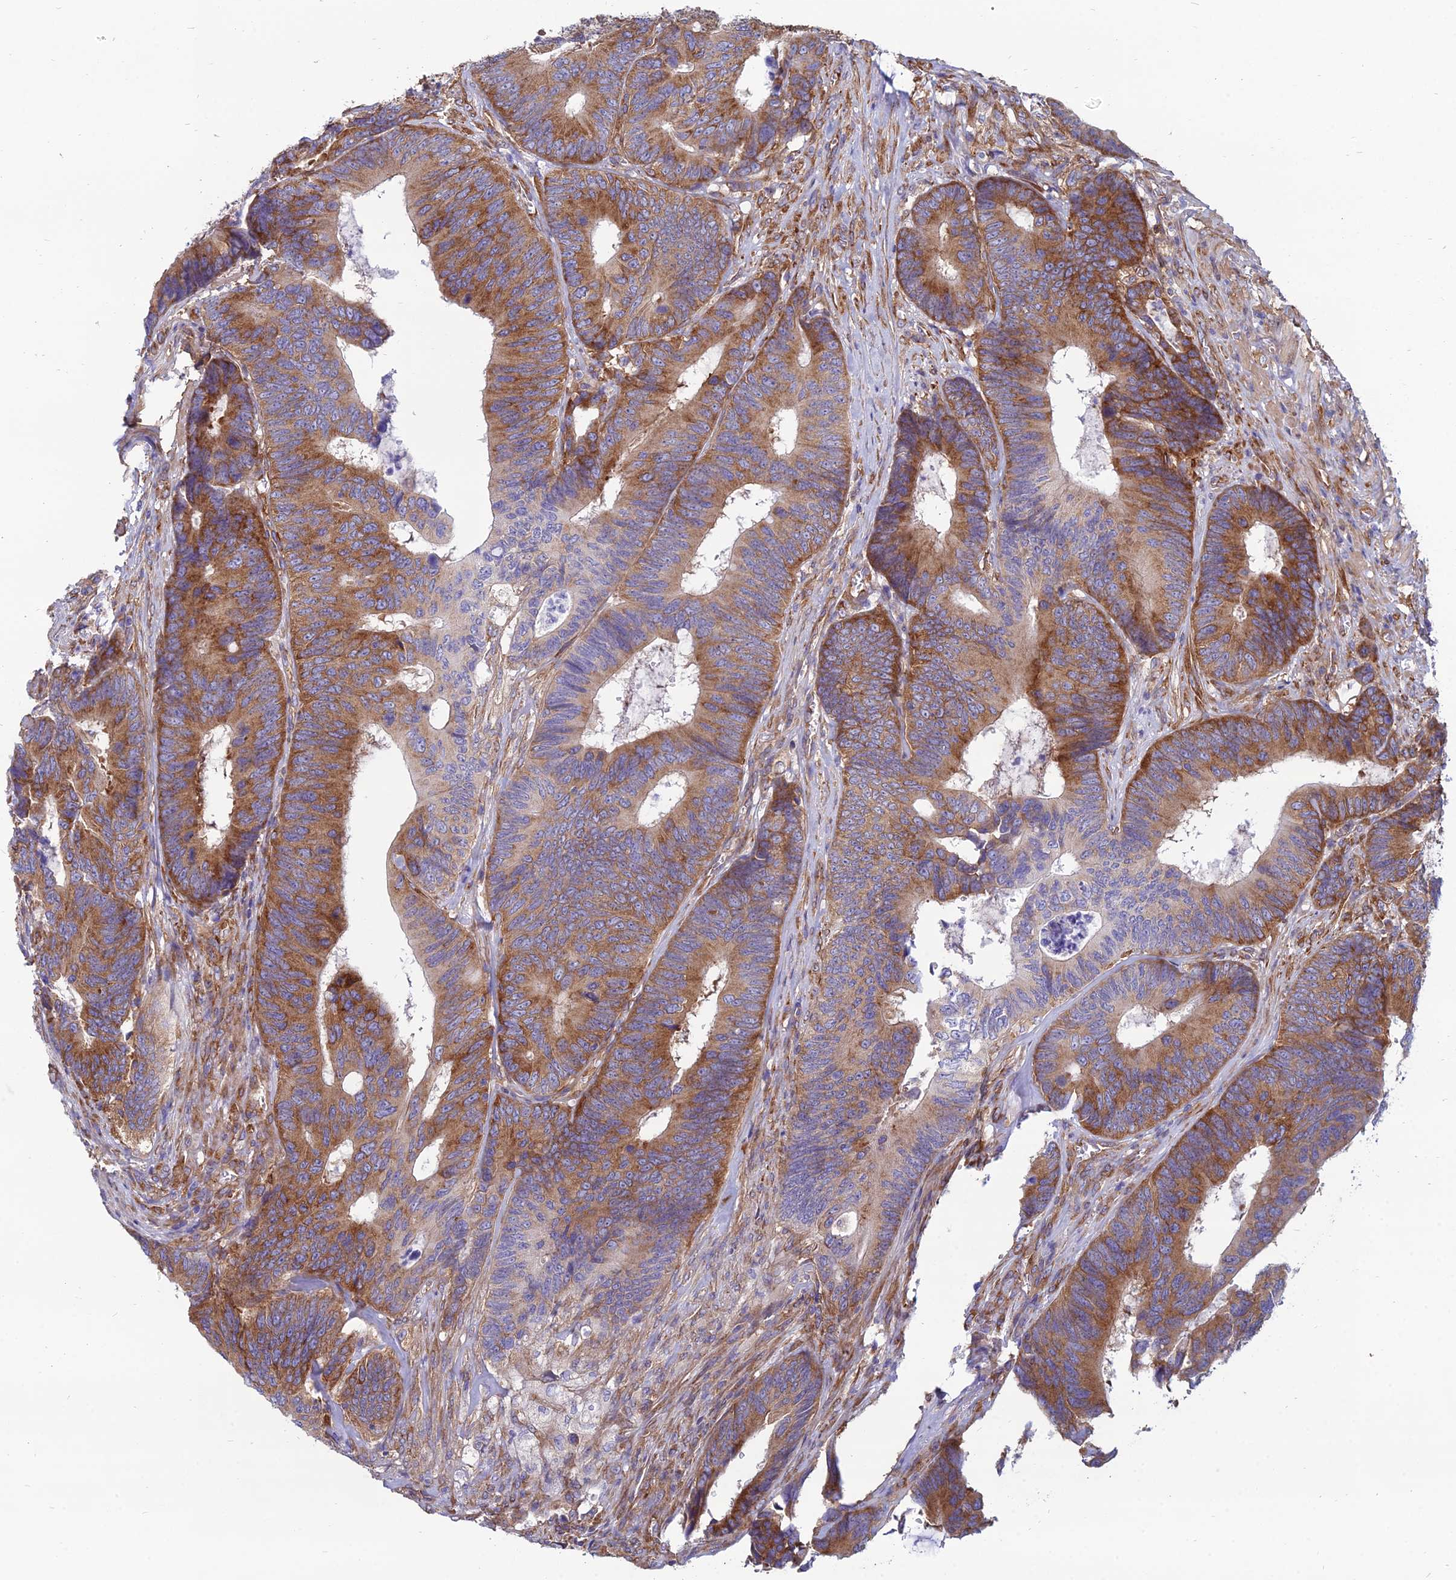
{"staining": {"intensity": "strong", "quantity": ">75%", "location": "cytoplasmic/membranous"}, "tissue": "colorectal cancer", "cell_type": "Tumor cells", "image_type": "cancer", "snomed": [{"axis": "morphology", "description": "Adenocarcinoma, NOS"}, {"axis": "topography", "description": "Colon"}], "caption": "Protein expression analysis of human colorectal adenocarcinoma reveals strong cytoplasmic/membranous staining in about >75% of tumor cells.", "gene": "TXLNA", "patient": {"sex": "male", "age": 87}}